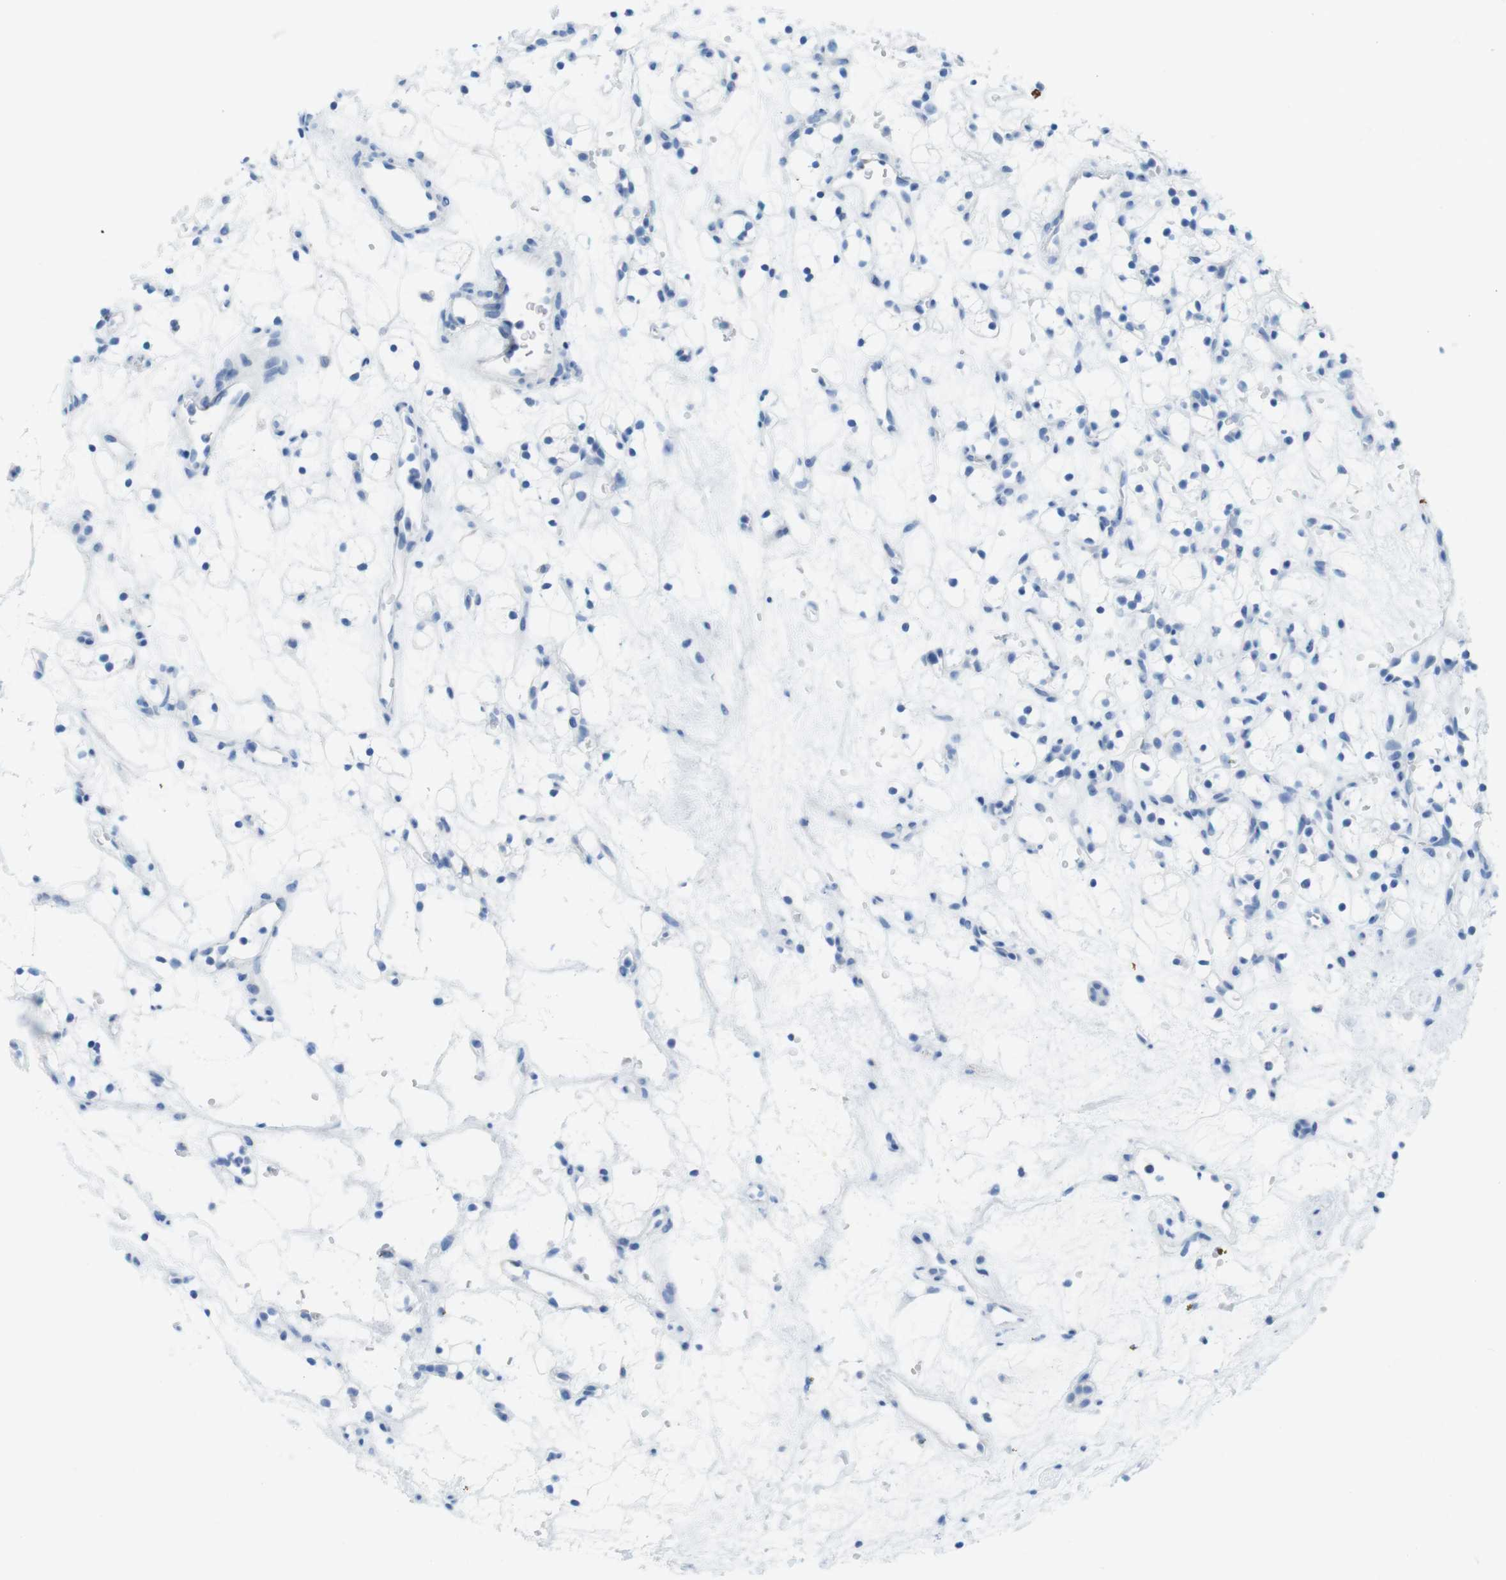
{"staining": {"intensity": "negative", "quantity": "none", "location": "none"}, "tissue": "renal cancer", "cell_type": "Tumor cells", "image_type": "cancer", "snomed": [{"axis": "morphology", "description": "Adenocarcinoma, NOS"}, {"axis": "topography", "description": "Kidney"}], "caption": "Renal adenocarcinoma stained for a protein using immunohistochemistry demonstrates no staining tumor cells.", "gene": "GAP43", "patient": {"sex": "female", "age": 60}}